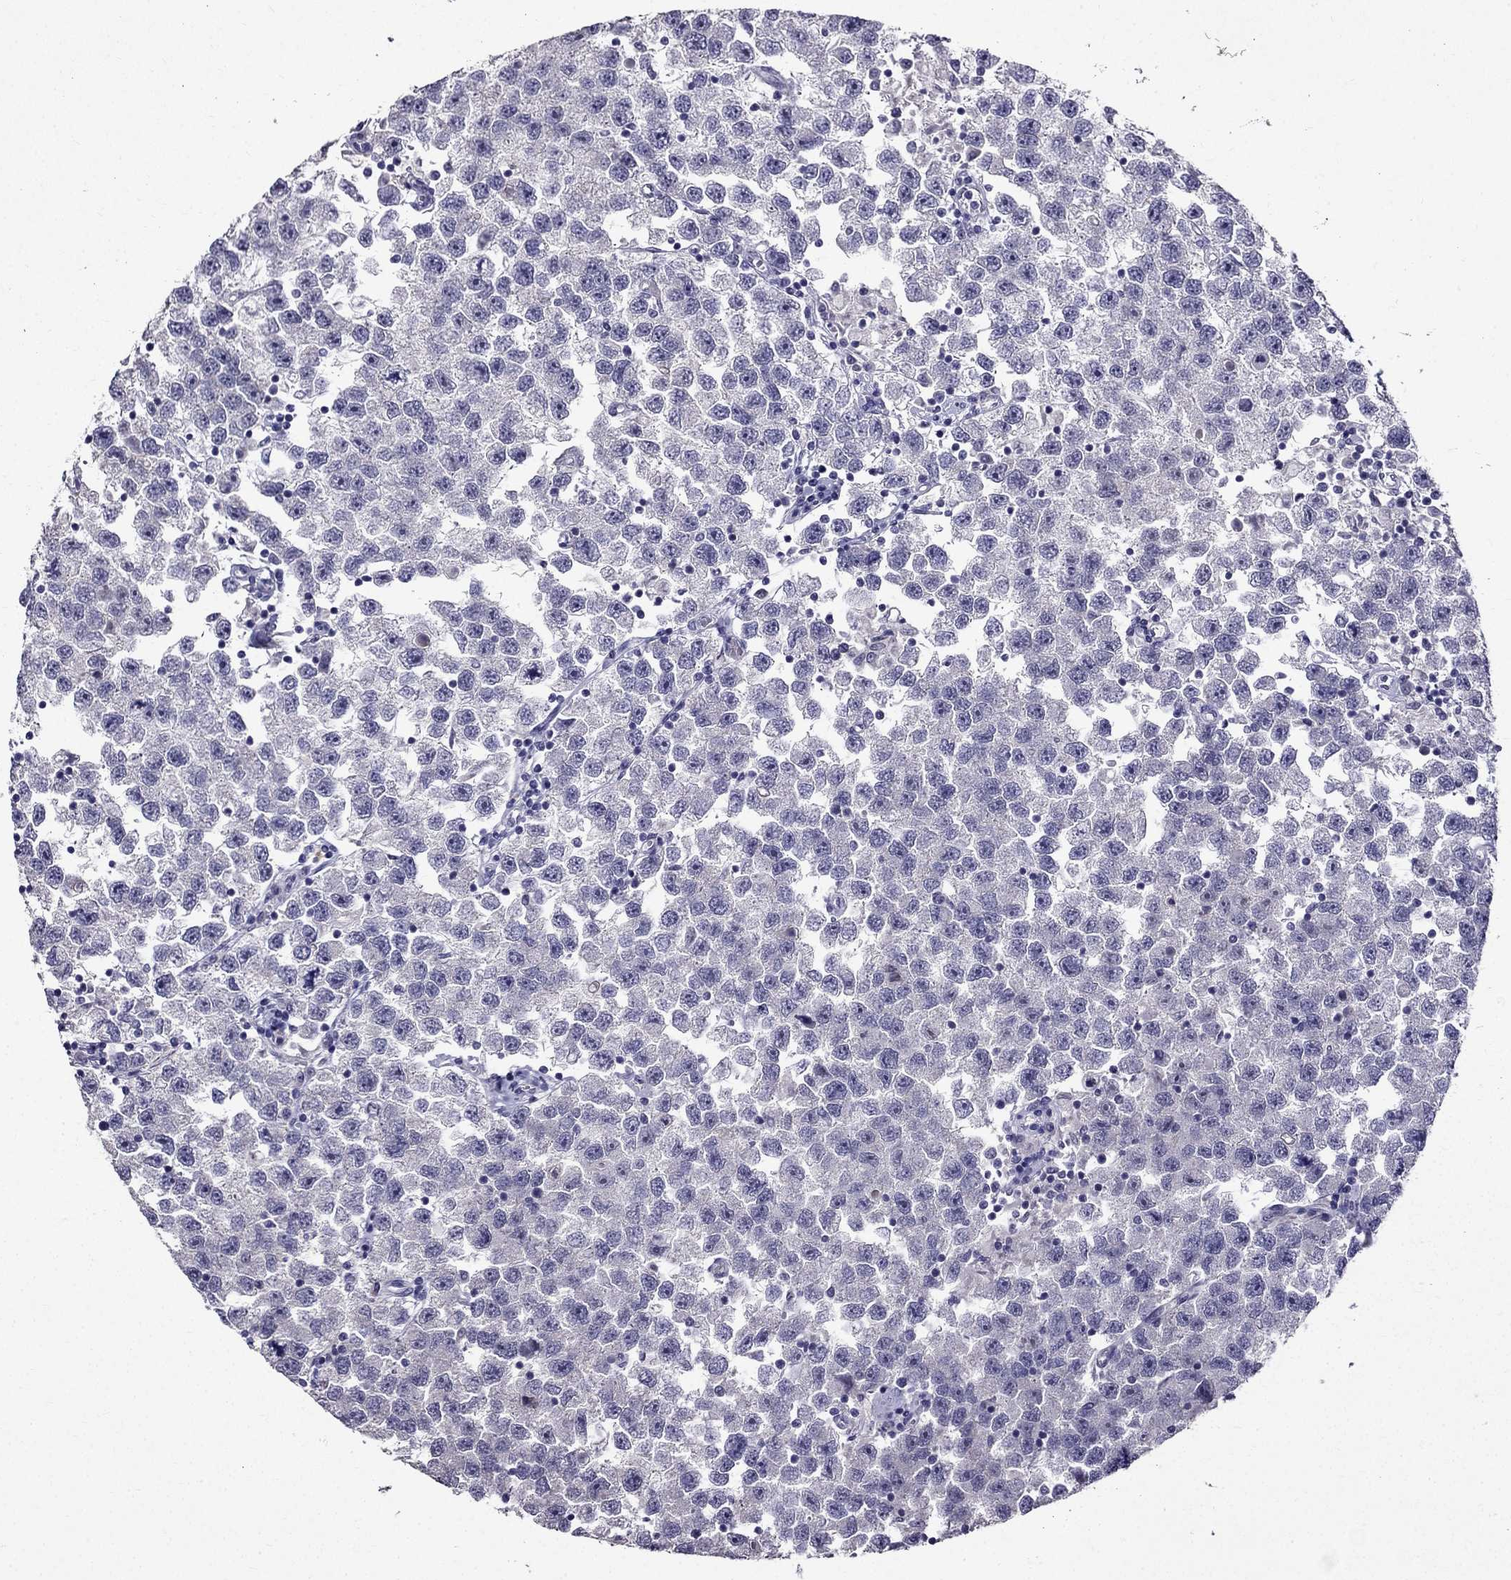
{"staining": {"intensity": "negative", "quantity": "none", "location": "none"}, "tissue": "testis cancer", "cell_type": "Tumor cells", "image_type": "cancer", "snomed": [{"axis": "morphology", "description": "Seminoma, NOS"}, {"axis": "topography", "description": "Testis"}], "caption": "Immunohistochemistry (IHC) photomicrograph of testis seminoma stained for a protein (brown), which displays no staining in tumor cells. (DAB (3,3'-diaminobenzidine) immunohistochemistry visualized using brightfield microscopy, high magnification).", "gene": "DUSP15", "patient": {"sex": "male", "age": 26}}